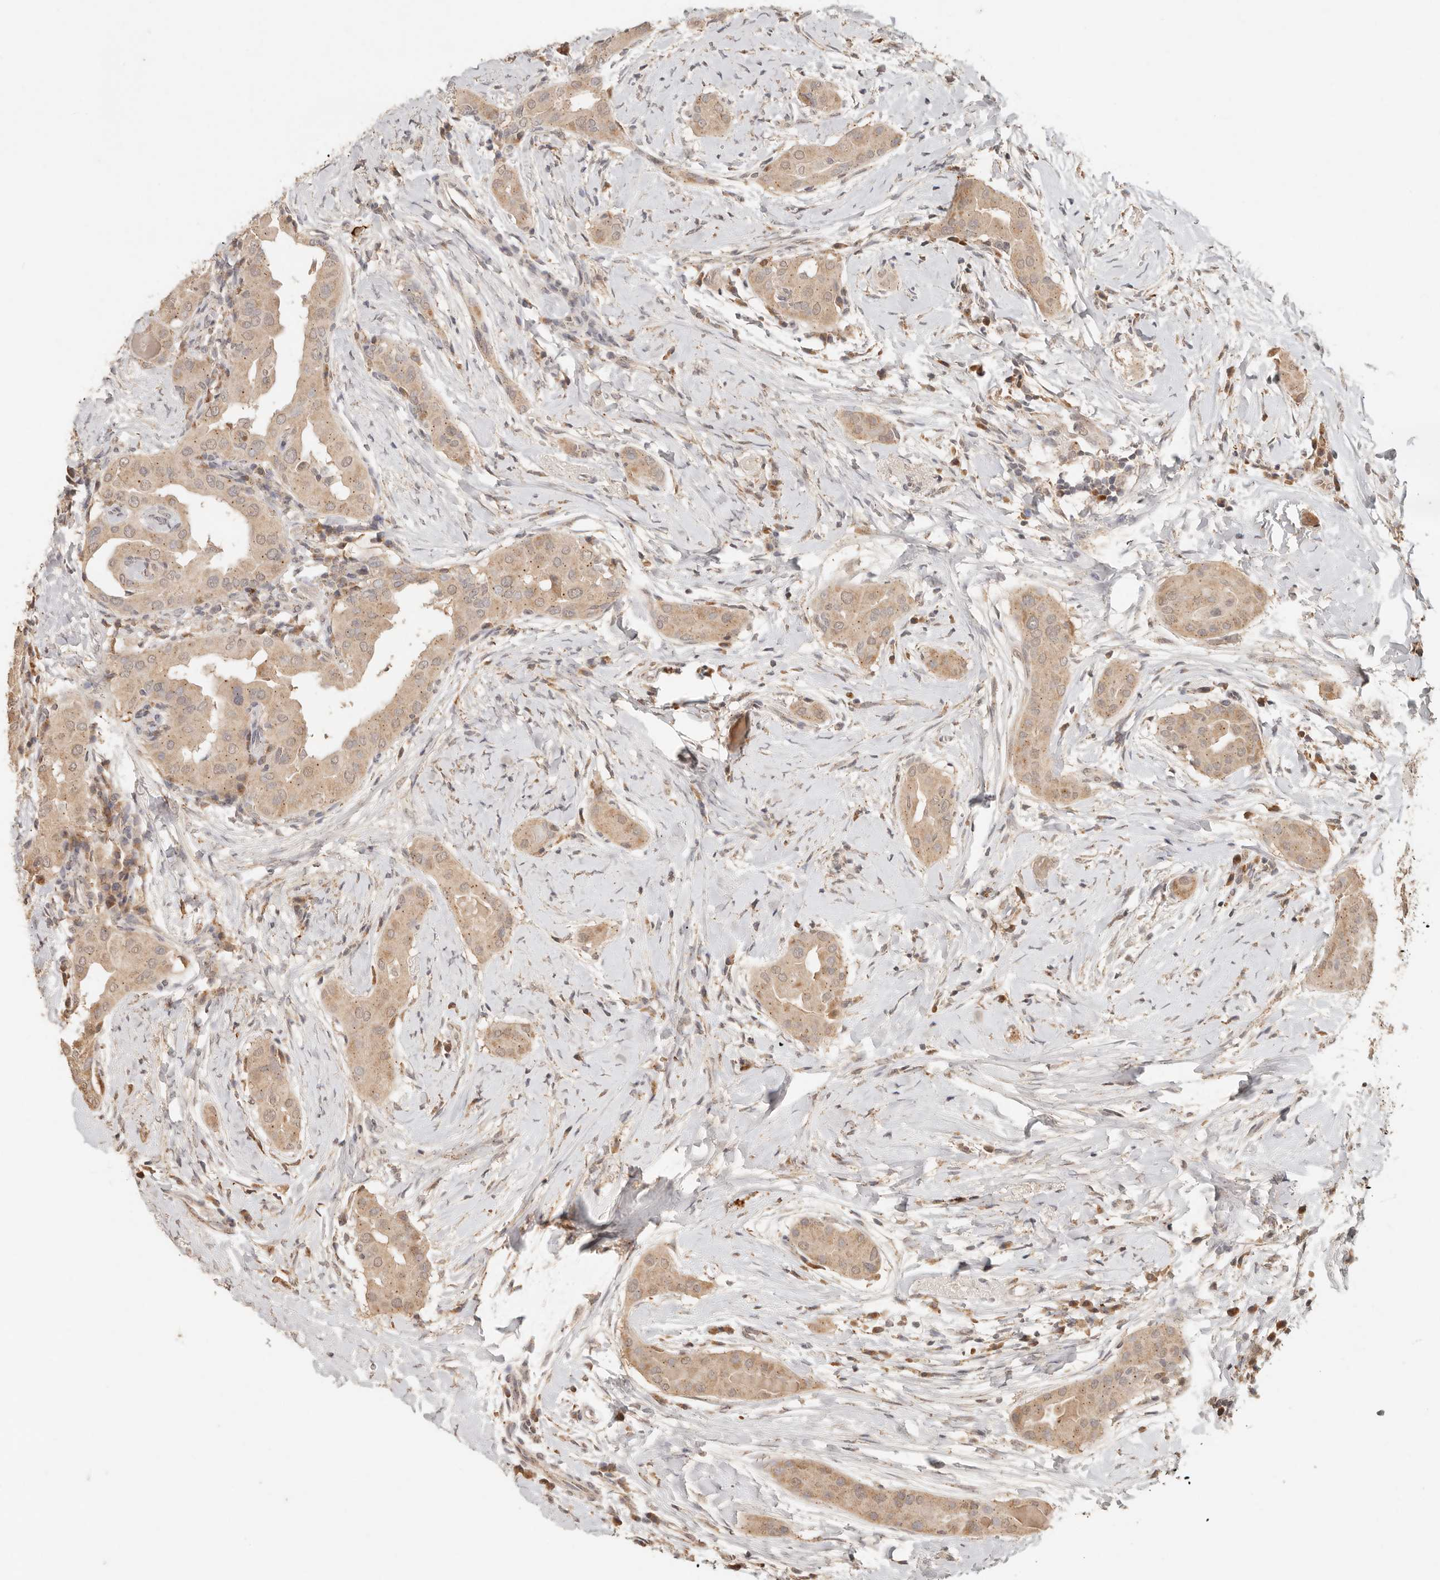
{"staining": {"intensity": "moderate", "quantity": ">75%", "location": "cytoplasmic/membranous"}, "tissue": "thyroid cancer", "cell_type": "Tumor cells", "image_type": "cancer", "snomed": [{"axis": "morphology", "description": "Papillary adenocarcinoma, NOS"}, {"axis": "topography", "description": "Thyroid gland"}], "caption": "The micrograph displays staining of papillary adenocarcinoma (thyroid), revealing moderate cytoplasmic/membranous protein staining (brown color) within tumor cells.", "gene": "LMO4", "patient": {"sex": "male", "age": 33}}